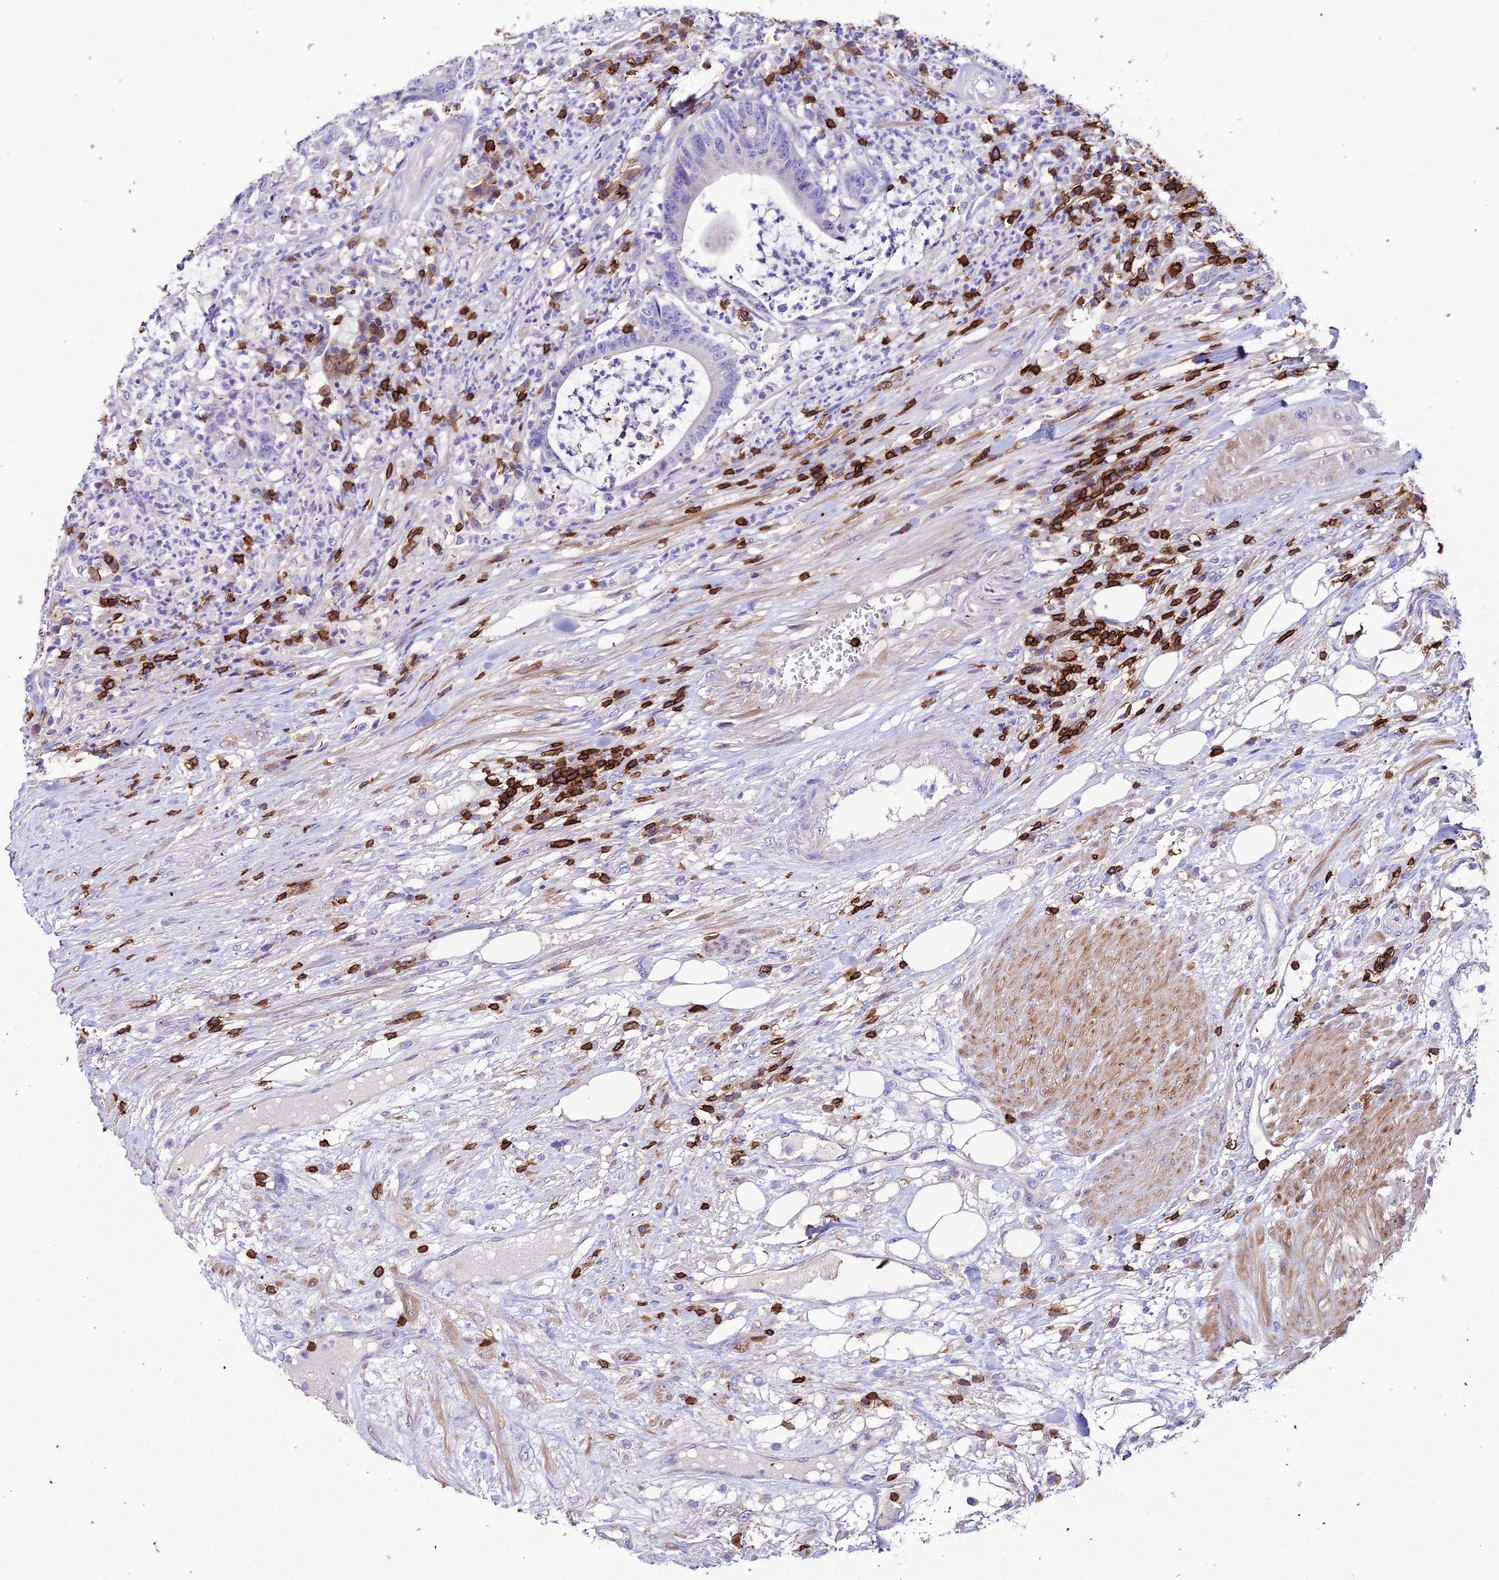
{"staining": {"intensity": "negative", "quantity": "none", "location": "none"}, "tissue": "colorectal cancer", "cell_type": "Tumor cells", "image_type": "cancer", "snomed": [{"axis": "morphology", "description": "Adenocarcinoma, NOS"}, {"axis": "topography", "description": "Colon"}], "caption": "Immunohistochemistry of human colorectal adenocarcinoma exhibits no staining in tumor cells. (Stains: DAB IHC with hematoxylin counter stain, Microscopy: brightfield microscopy at high magnification).", "gene": "PTPRCAP", "patient": {"sex": "female", "age": 84}}